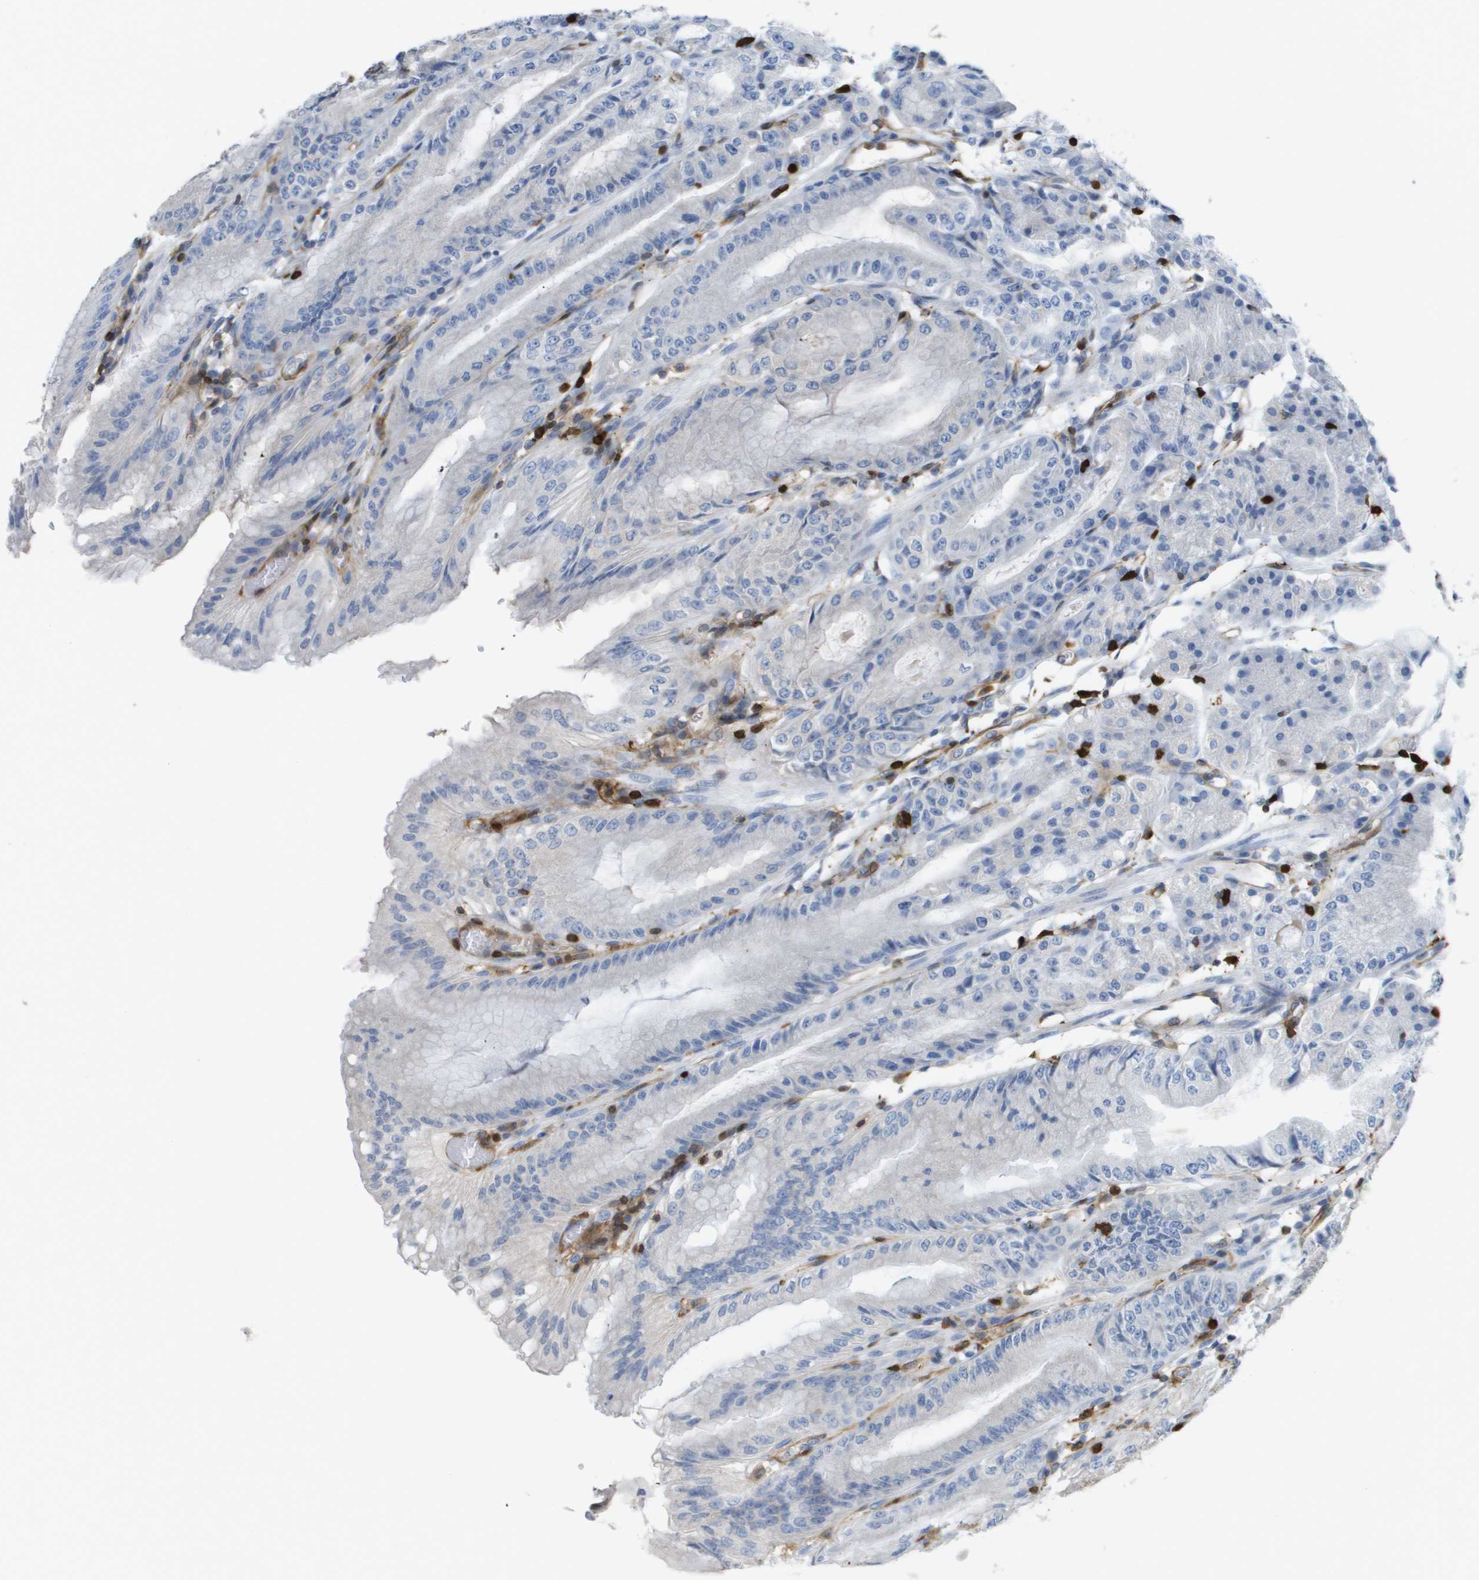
{"staining": {"intensity": "weak", "quantity": "<25%", "location": "cytoplasmic/membranous"}, "tissue": "stomach", "cell_type": "Glandular cells", "image_type": "normal", "snomed": [{"axis": "morphology", "description": "Normal tissue, NOS"}, {"axis": "topography", "description": "Stomach, lower"}], "caption": "IHC of unremarkable human stomach demonstrates no expression in glandular cells.", "gene": "DOCK5", "patient": {"sex": "male", "age": 71}}